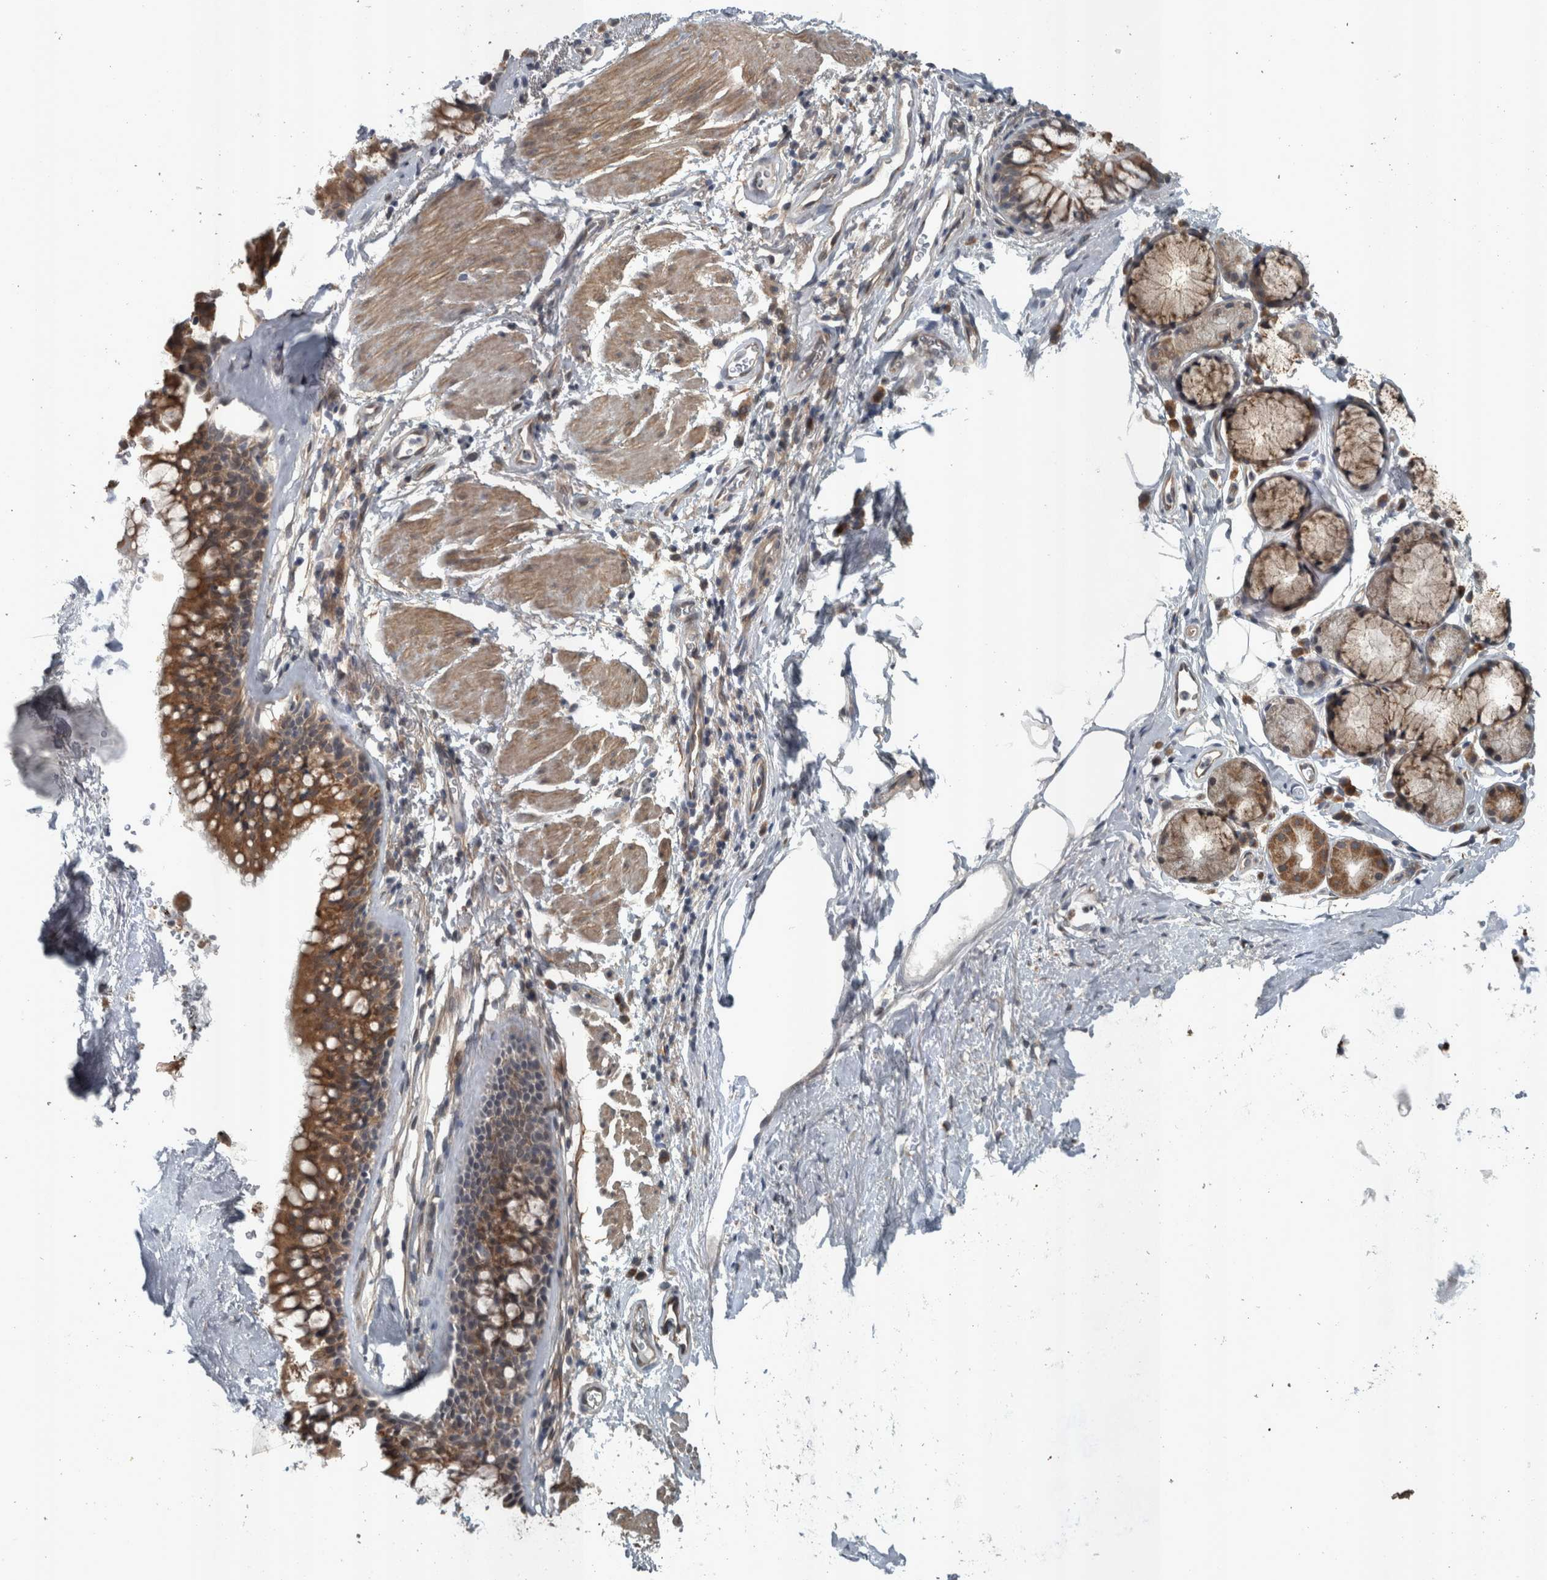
{"staining": {"intensity": "strong", "quantity": "25%-75%", "location": "cytoplasmic/membranous"}, "tissue": "bronchus", "cell_type": "Respiratory epithelial cells", "image_type": "normal", "snomed": [{"axis": "morphology", "description": "Normal tissue, NOS"}, {"axis": "topography", "description": "Cartilage tissue"}, {"axis": "topography", "description": "Bronchus"}], "caption": "Brown immunohistochemical staining in normal bronchus demonstrates strong cytoplasmic/membranous expression in about 25%-75% of respiratory epithelial cells. The staining was performed using DAB, with brown indicating positive protein expression. Nuclei are stained blue with hematoxylin.", "gene": "ZNF345", "patient": {"sex": "female", "age": 53}}